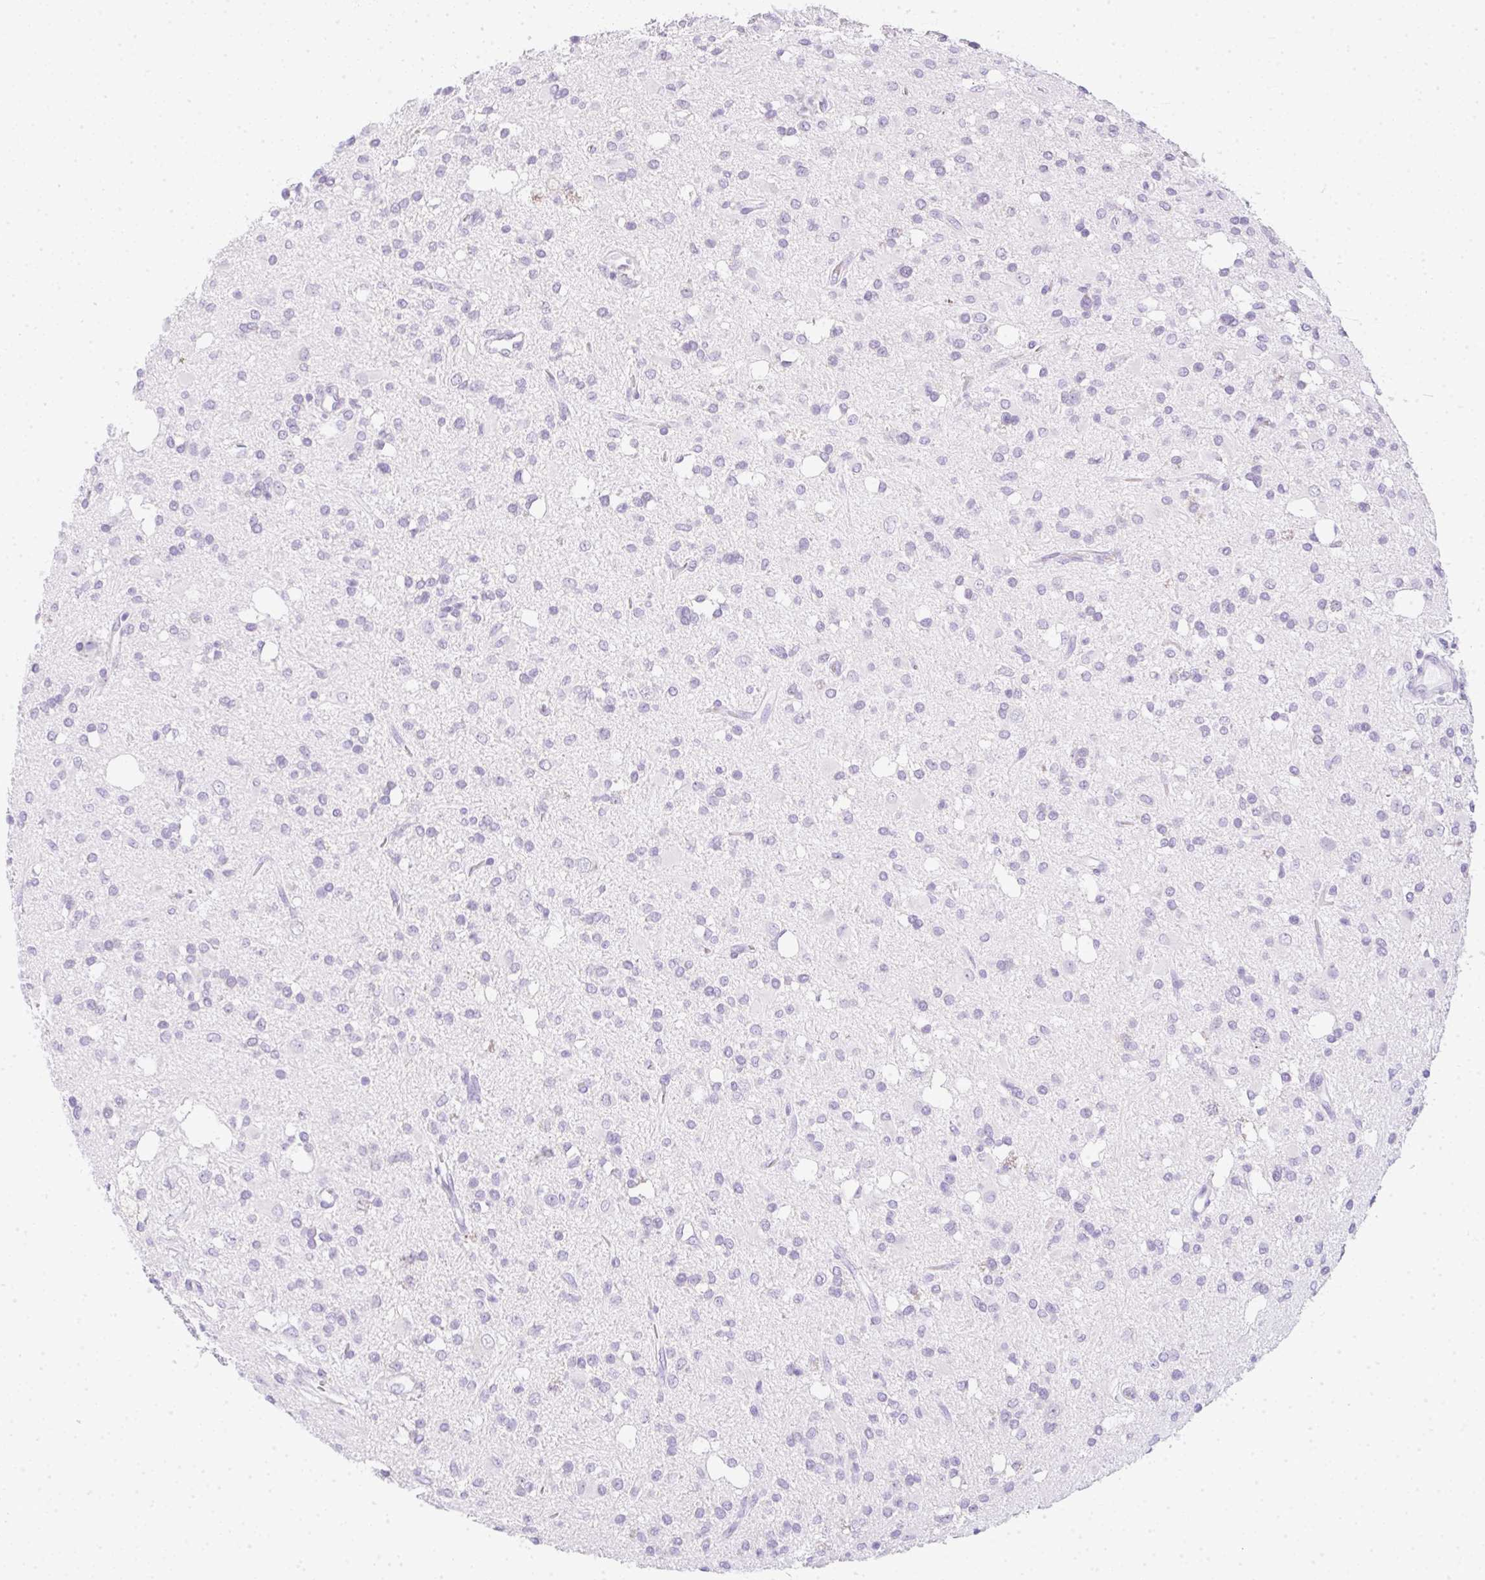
{"staining": {"intensity": "negative", "quantity": "none", "location": "none"}, "tissue": "glioma", "cell_type": "Tumor cells", "image_type": "cancer", "snomed": [{"axis": "morphology", "description": "Glioma, malignant, Low grade"}, {"axis": "topography", "description": "Brain"}], "caption": "Immunohistochemical staining of human glioma reveals no significant staining in tumor cells.", "gene": "LPAR4", "patient": {"sex": "female", "age": 33}}